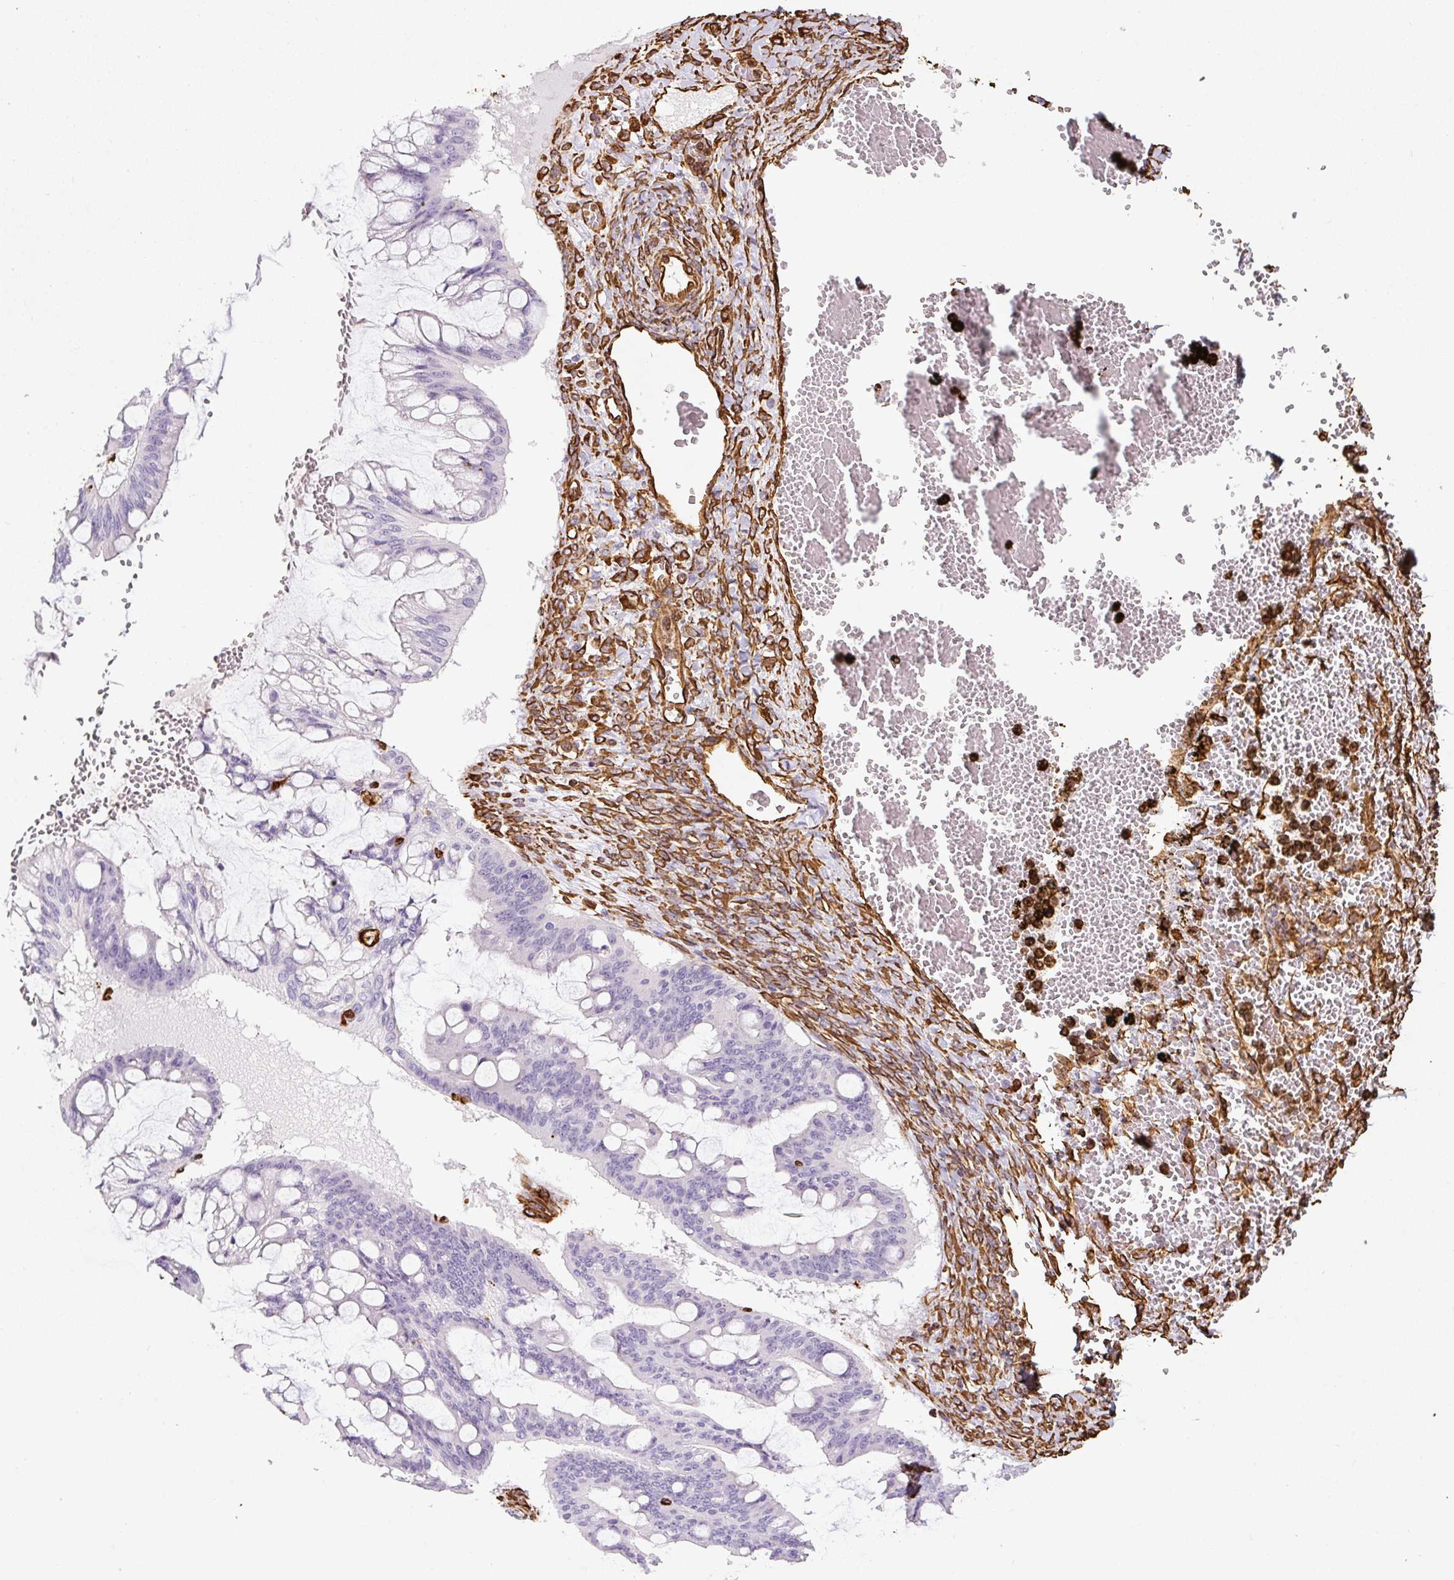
{"staining": {"intensity": "negative", "quantity": "none", "location": "none"}, "tissue": "ovarian cancer", "cell_type": "Tumor cells", "image_type": "cancer", "snomed": [{"axis": "morphology", "description": "Cystadenocarcinoma, mucinous, NOS"}, {"axis": "topography", "description": "Ovary"}], "caption": "High magnification brightfield microscopy of mucinous cystadenocarcinoma (ovarian) stained with DAB (3,3'-diaminobenzidine) (brown) and counterstained with hematoxylin (blue): tumor cells show no significant positivity.", "gene": "VIM", "patient": {"sex": "female", "age": 73}}